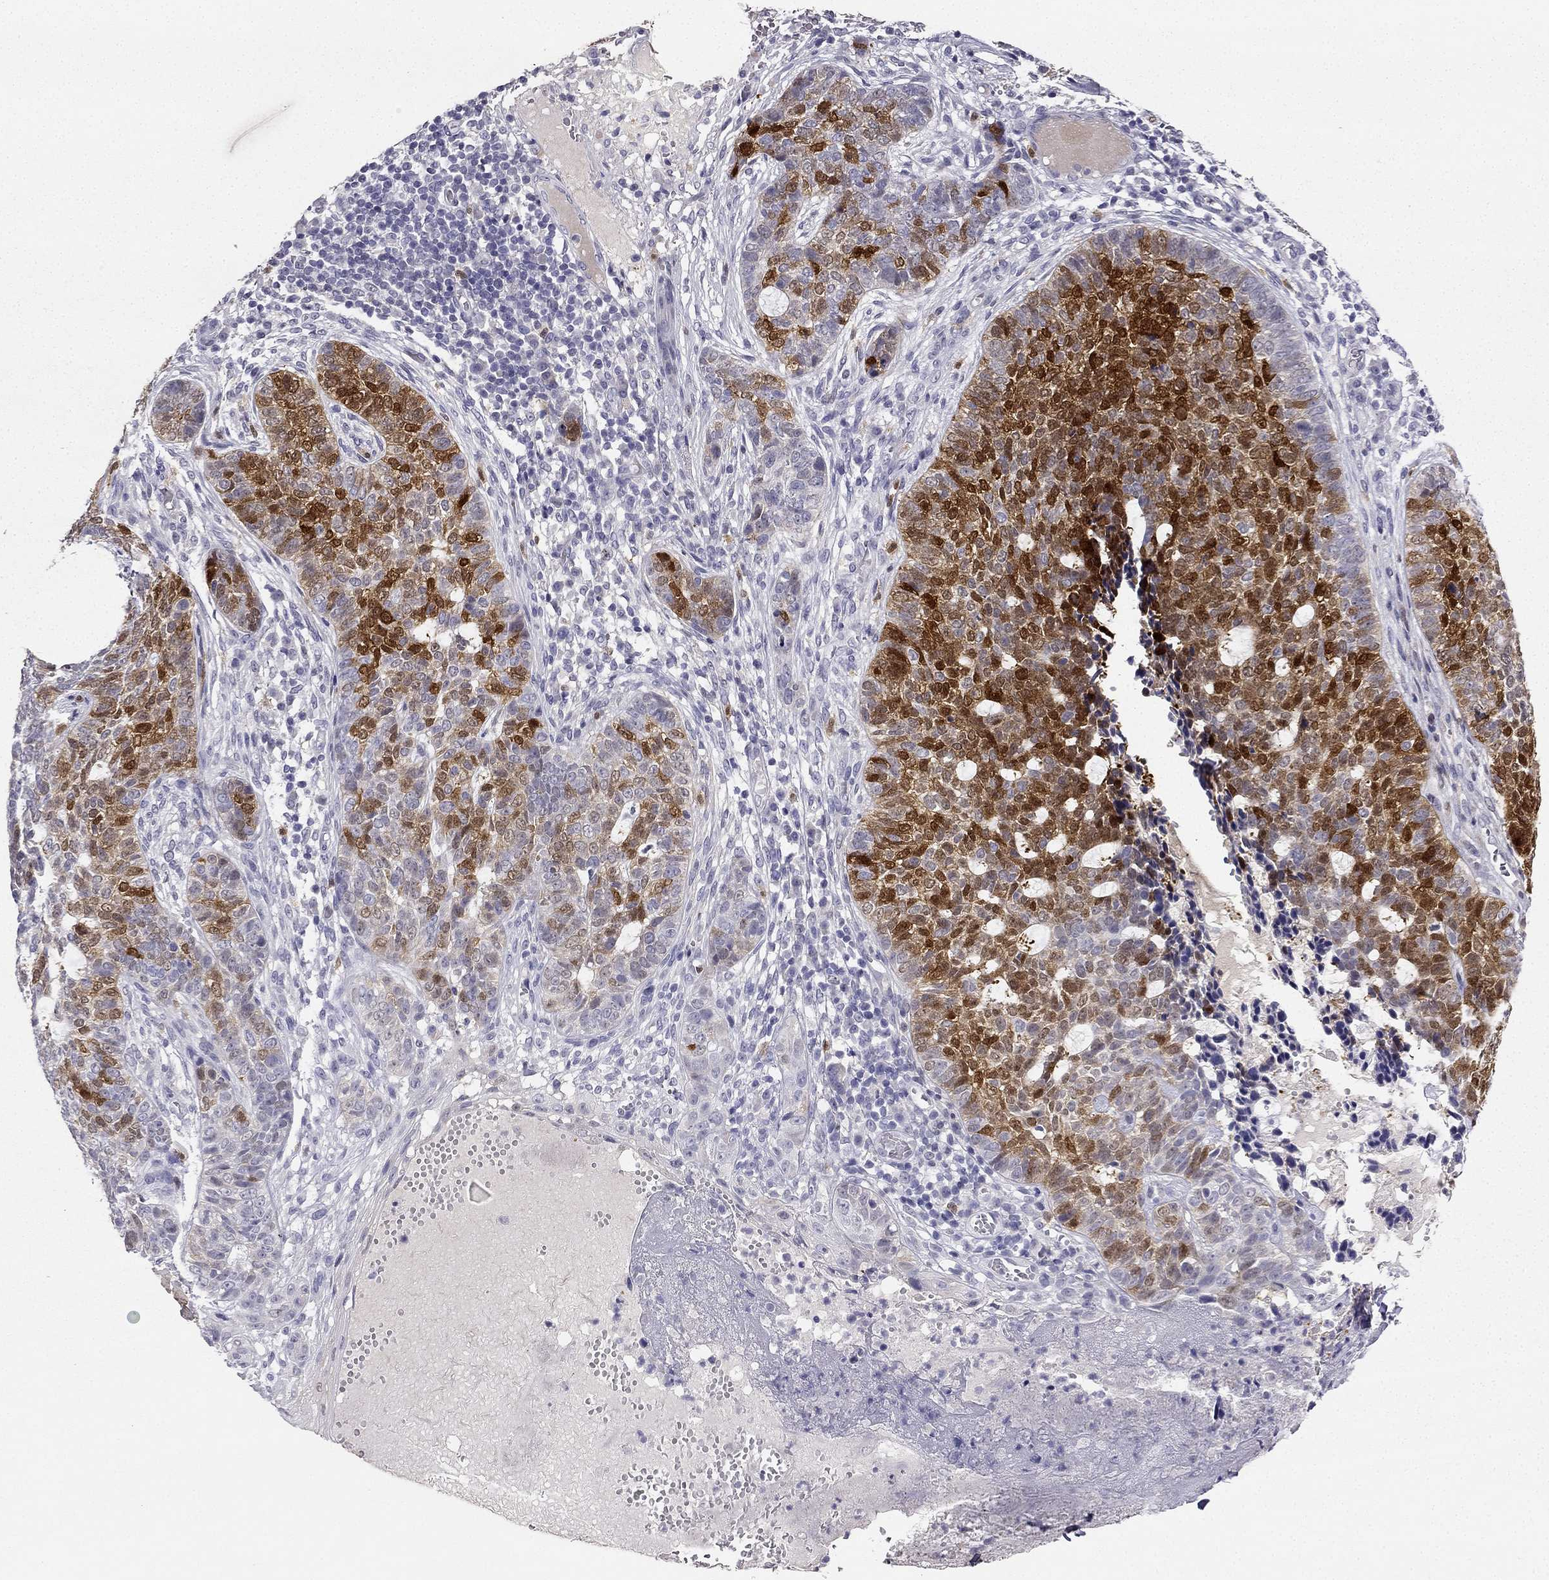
{"staining": {"intensity": "strong", "quantity": "25%-75%", "location": "cytoplasmic/membranous,nuclear"}, "tissue": "skin cancer", "cell_type": "Tumor cells", "image_type": "cancer", "snomed": [{"axis": "morphology", "description": "Basal cell carcinoma"}, {"axis": "topography", "description": "Skin"}], "caption": "Skin cancer tissue demonstrates strong cytoplasmic/membranous and nuclear positivity in approximately 25%-75% of tumor cells", "gene": "CALB2", "patient": {"sex": "female", "age": 69}}